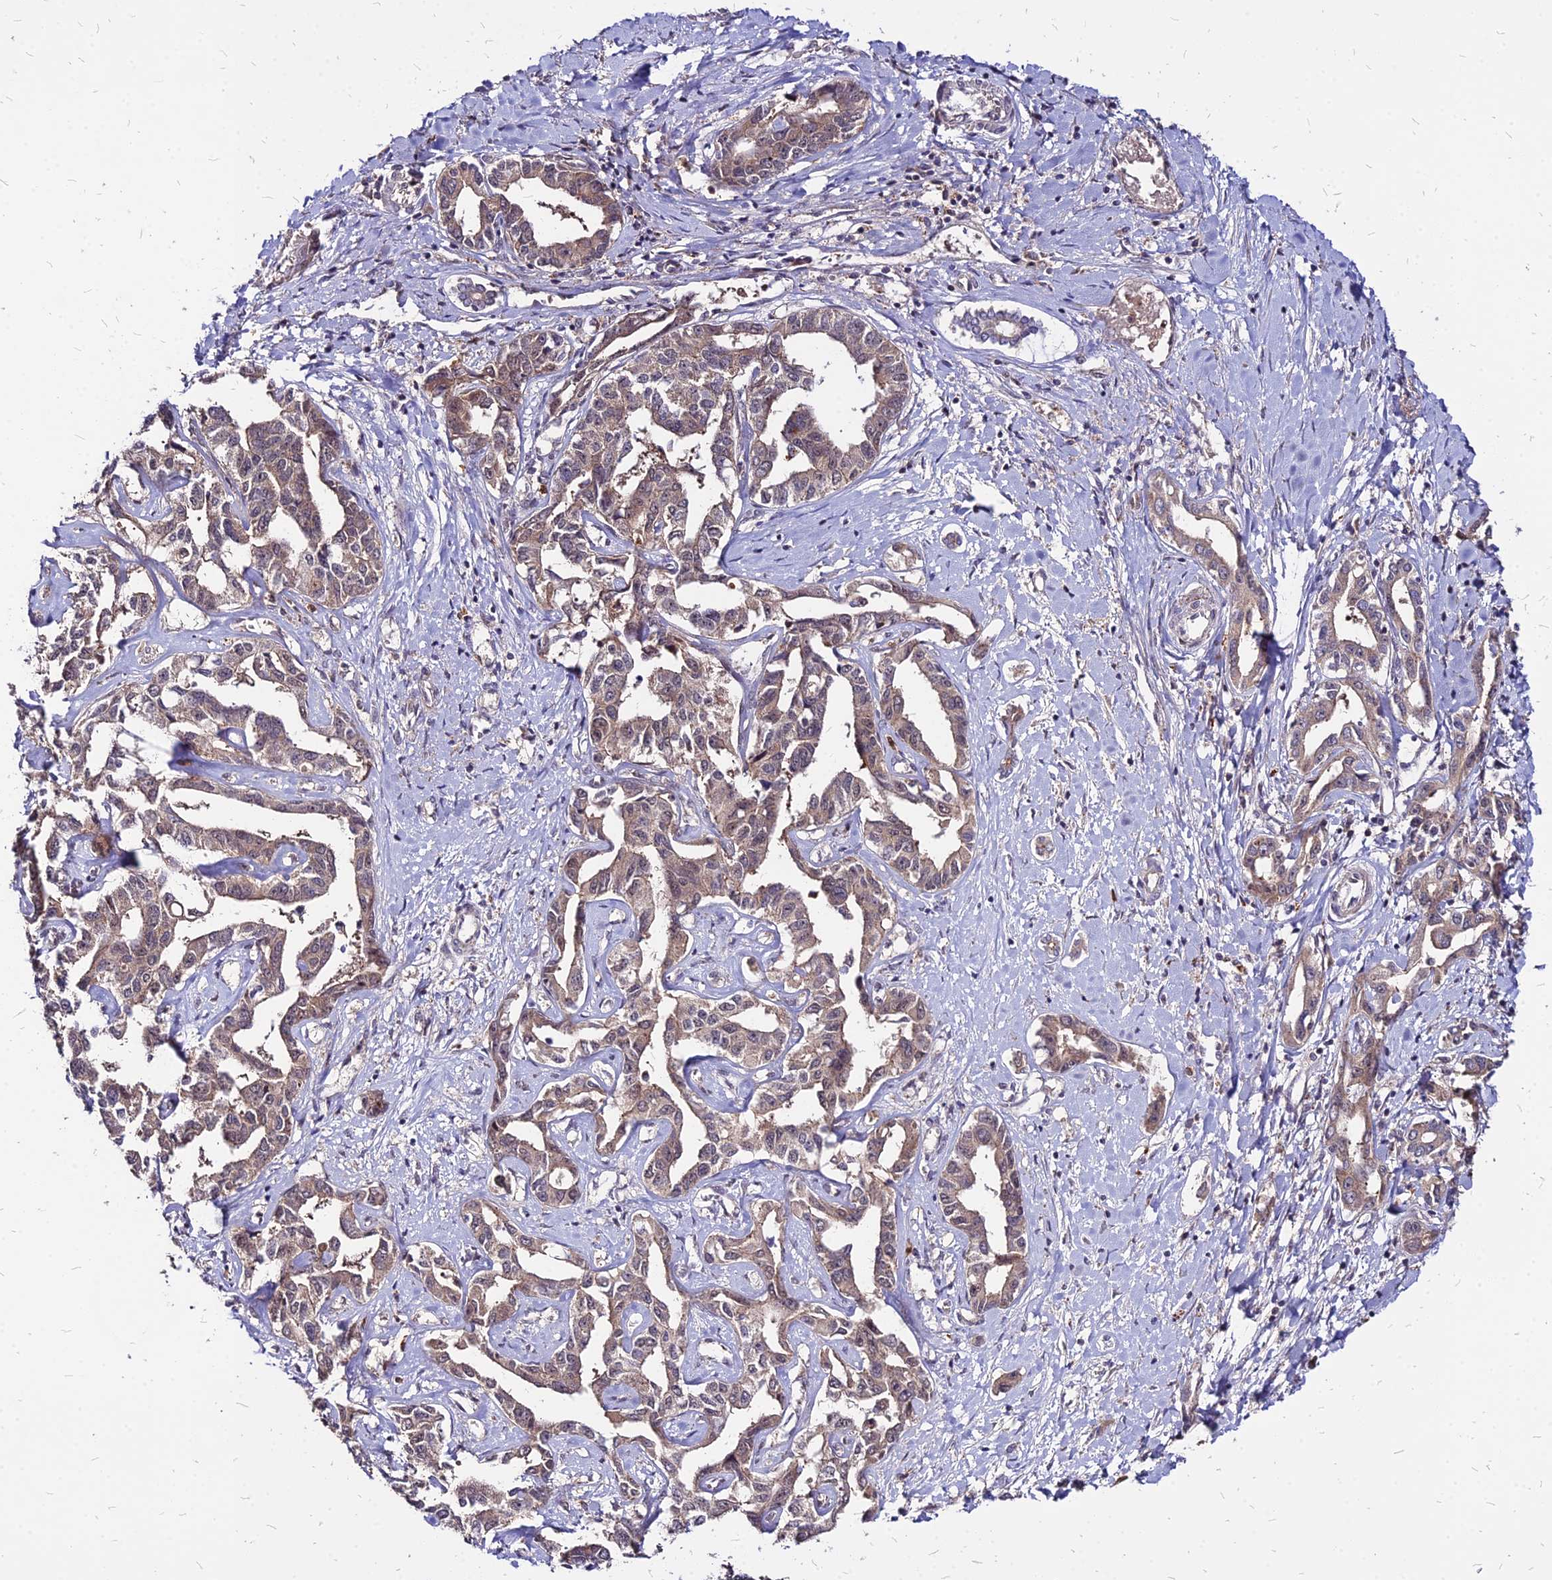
{"staining": {"intensity": "weak", "quantity": ">75%", "location": "cytoplasmic/membranous"}, "tissue": "liver cancer", "cell_type": "Tumor cells", "image_type": "cancer", "snomed": [{"axis": "morphology", "description": "Cholangiocarcinoma"}, {"axis": "topography", "description": "Liver"}], "caption": "Tumor cells reveal weak cytoplasmic/membranous staining in approximately >75% of cells in liver cancer (cholangiocarcinoma). (DAB = brown stain, brightfield microscopy at high magnification).", "gene": "APBA3", "patient": {"sex": "male", "age": 59}}